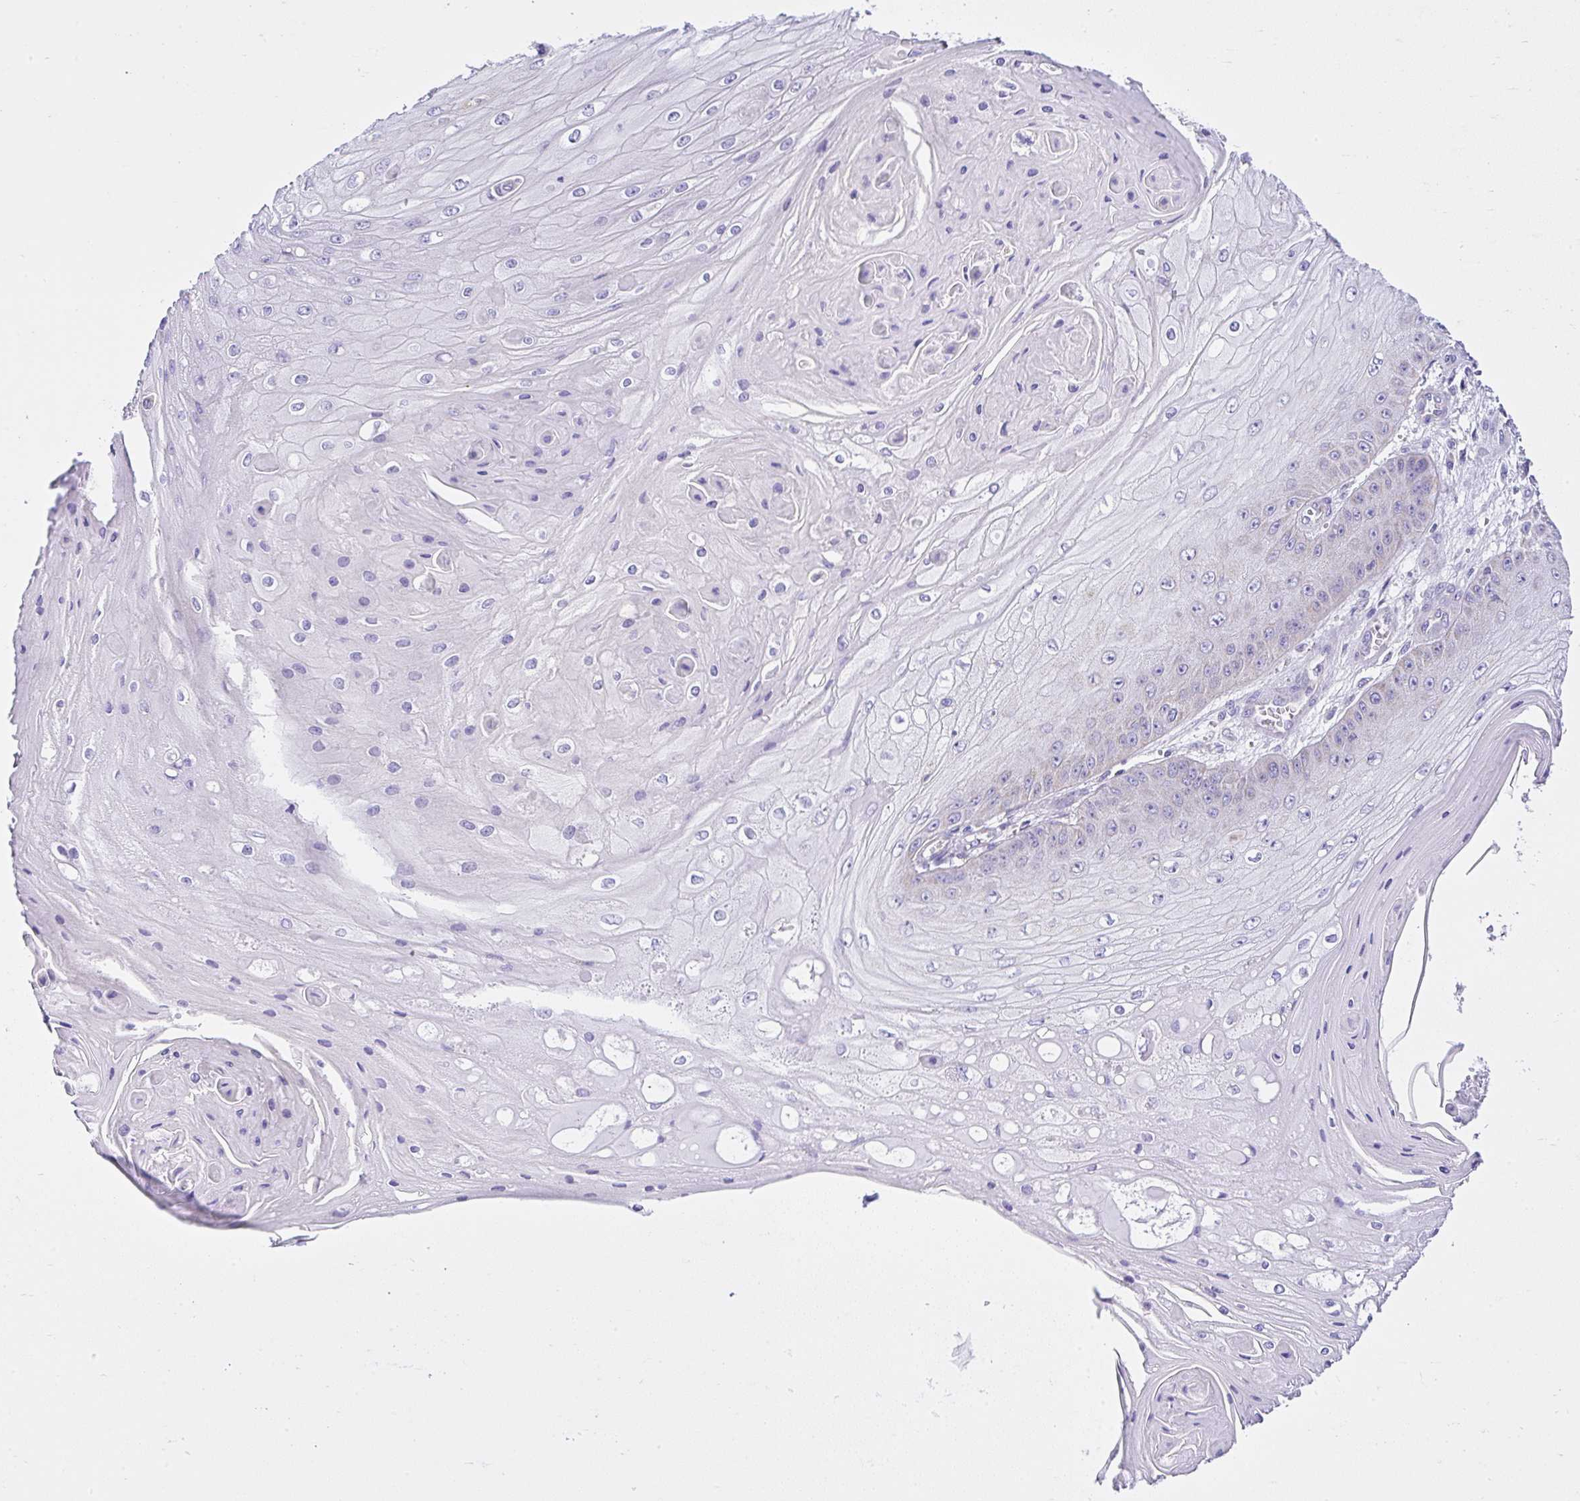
{"staining": {"intensity": "negative", "quantity": "none", "location": "none"}, "tissue": "skin cancer", "cell_type": "Tumor cells", "image_type": "cancer", "snomed": [{"axis": "morphology", "description": "Squamous cell carcinoma, NOS"}, {"axis": "topography", "description": "Skin"}], "caption": "Immunohistochemistry (IHC) photomicrograph of squamous cell carcinoma (skin) stained for a protein (brown), which exhibits no positivity in tumor cells.", "gene": "SLC13A1", "patient": {"sex": "male", "age": 70}}